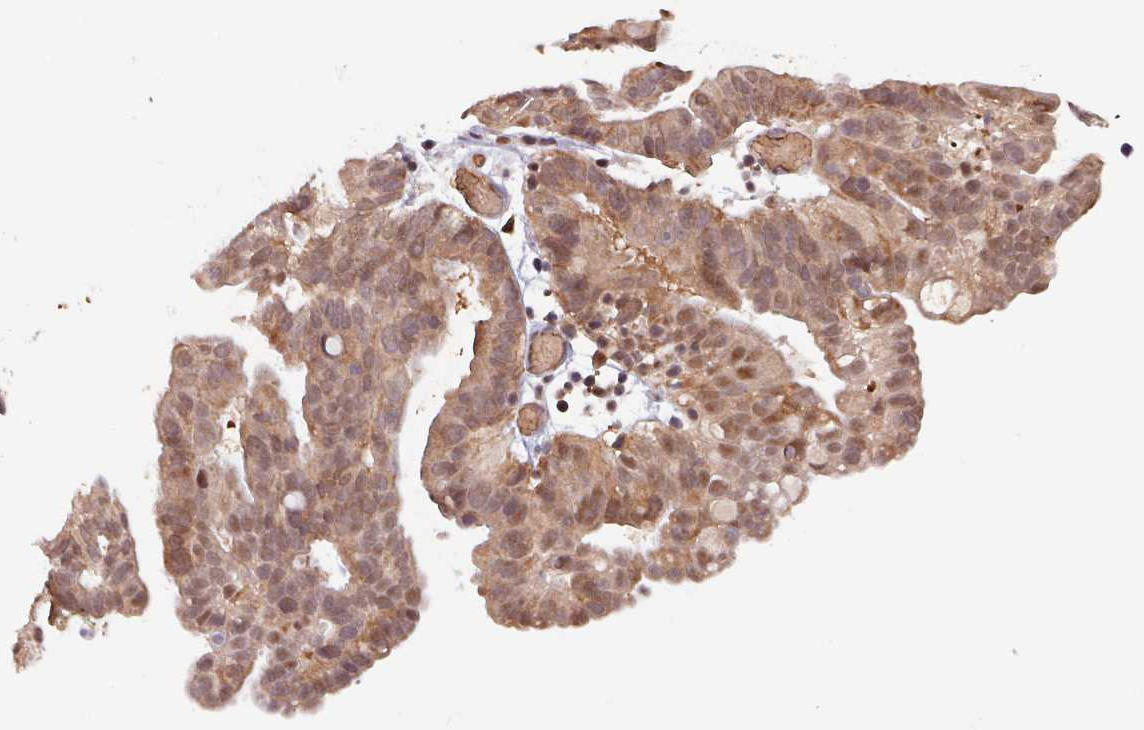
{"staining": {"intensity": "moderate", "quantity": ">75%", "location": "cytoplasmic/membranous,nuclear"}, "tissue": "ovarian cancer", "cell_type": "Tumor cells", "image_type": "cancer", "snomed": [{"axis": "morphology", "description": "Cystadenocarcinoma, serous, NOS"}, {"axis": "topography", "description": "Ovary"}], "caption": "Immunohistochemistry of serous cystadenocarcinoma (ovarian) reveals medium levels of moderate cytoplasmic/membranous and nuclear staining in about >75% of tumor cells.", "gene": "PSMB8", "patient": {"sex": "female", "age": 56}}